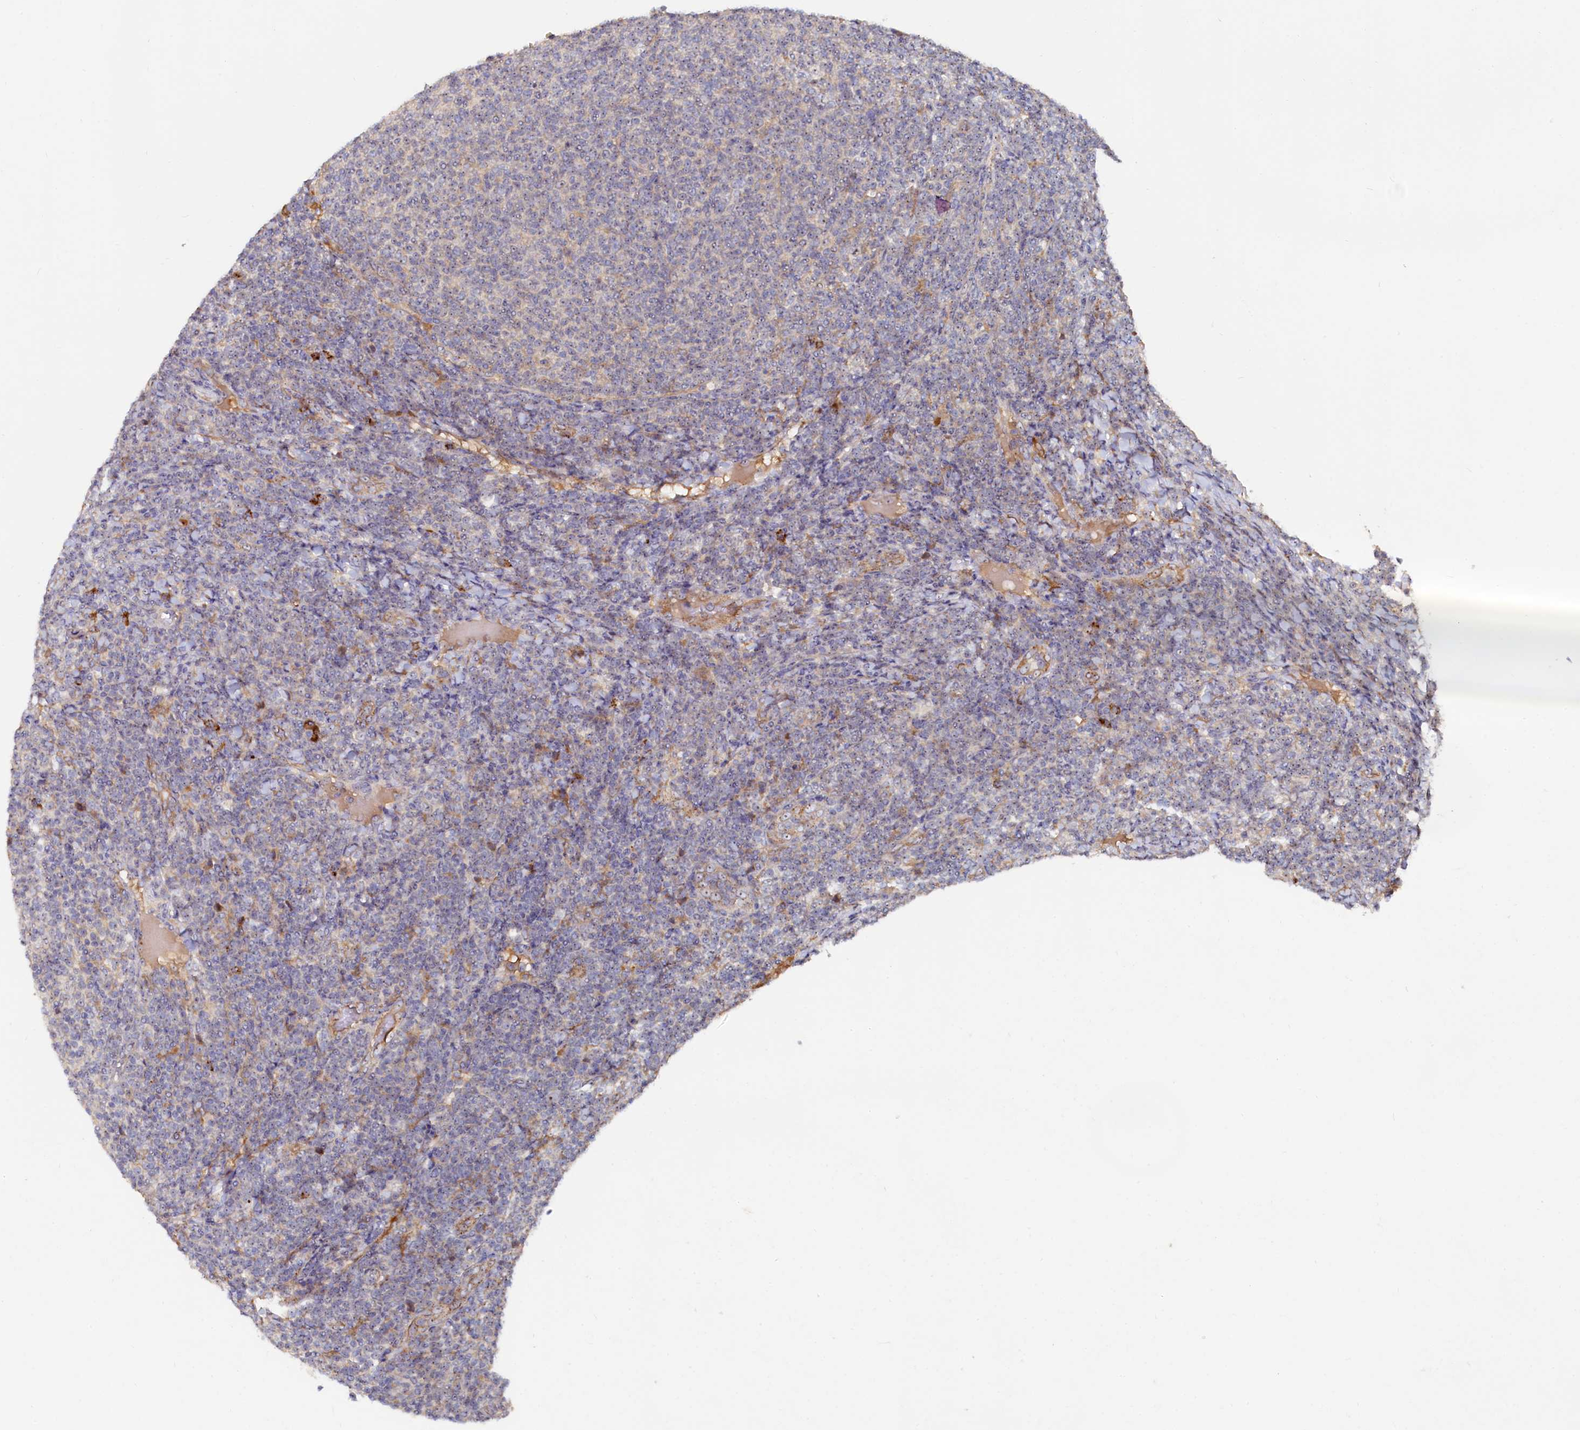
{"staining": {"intensity": "negative", "quantity": "none", "location": "none"}, "tissue": "lymphoma", "cell_type": "Tumor cells", "image_type": "cancer", "snomed": [{"axis": "morphology", "description": "Malignant lymphoma, non-Hodgkin's type, Low grade"}, {"axis": "topography", "description": "Lymph node"}], "caption": "IHC photomicrograph of neoplastic tissue: lymphoma stained with DAB (3,3'-diaminobenzidine) reveals no significant protein staining in tumor cells. The staining was performed using DAB (3,3'-diaminobenzidine) to visualize the protein expression in brown, while the nuclei were stained in blue with hematoxylin (Magnification: 20x).", "gene": "RGS7BP", "patient": {"sex": "male", "age": 66}}